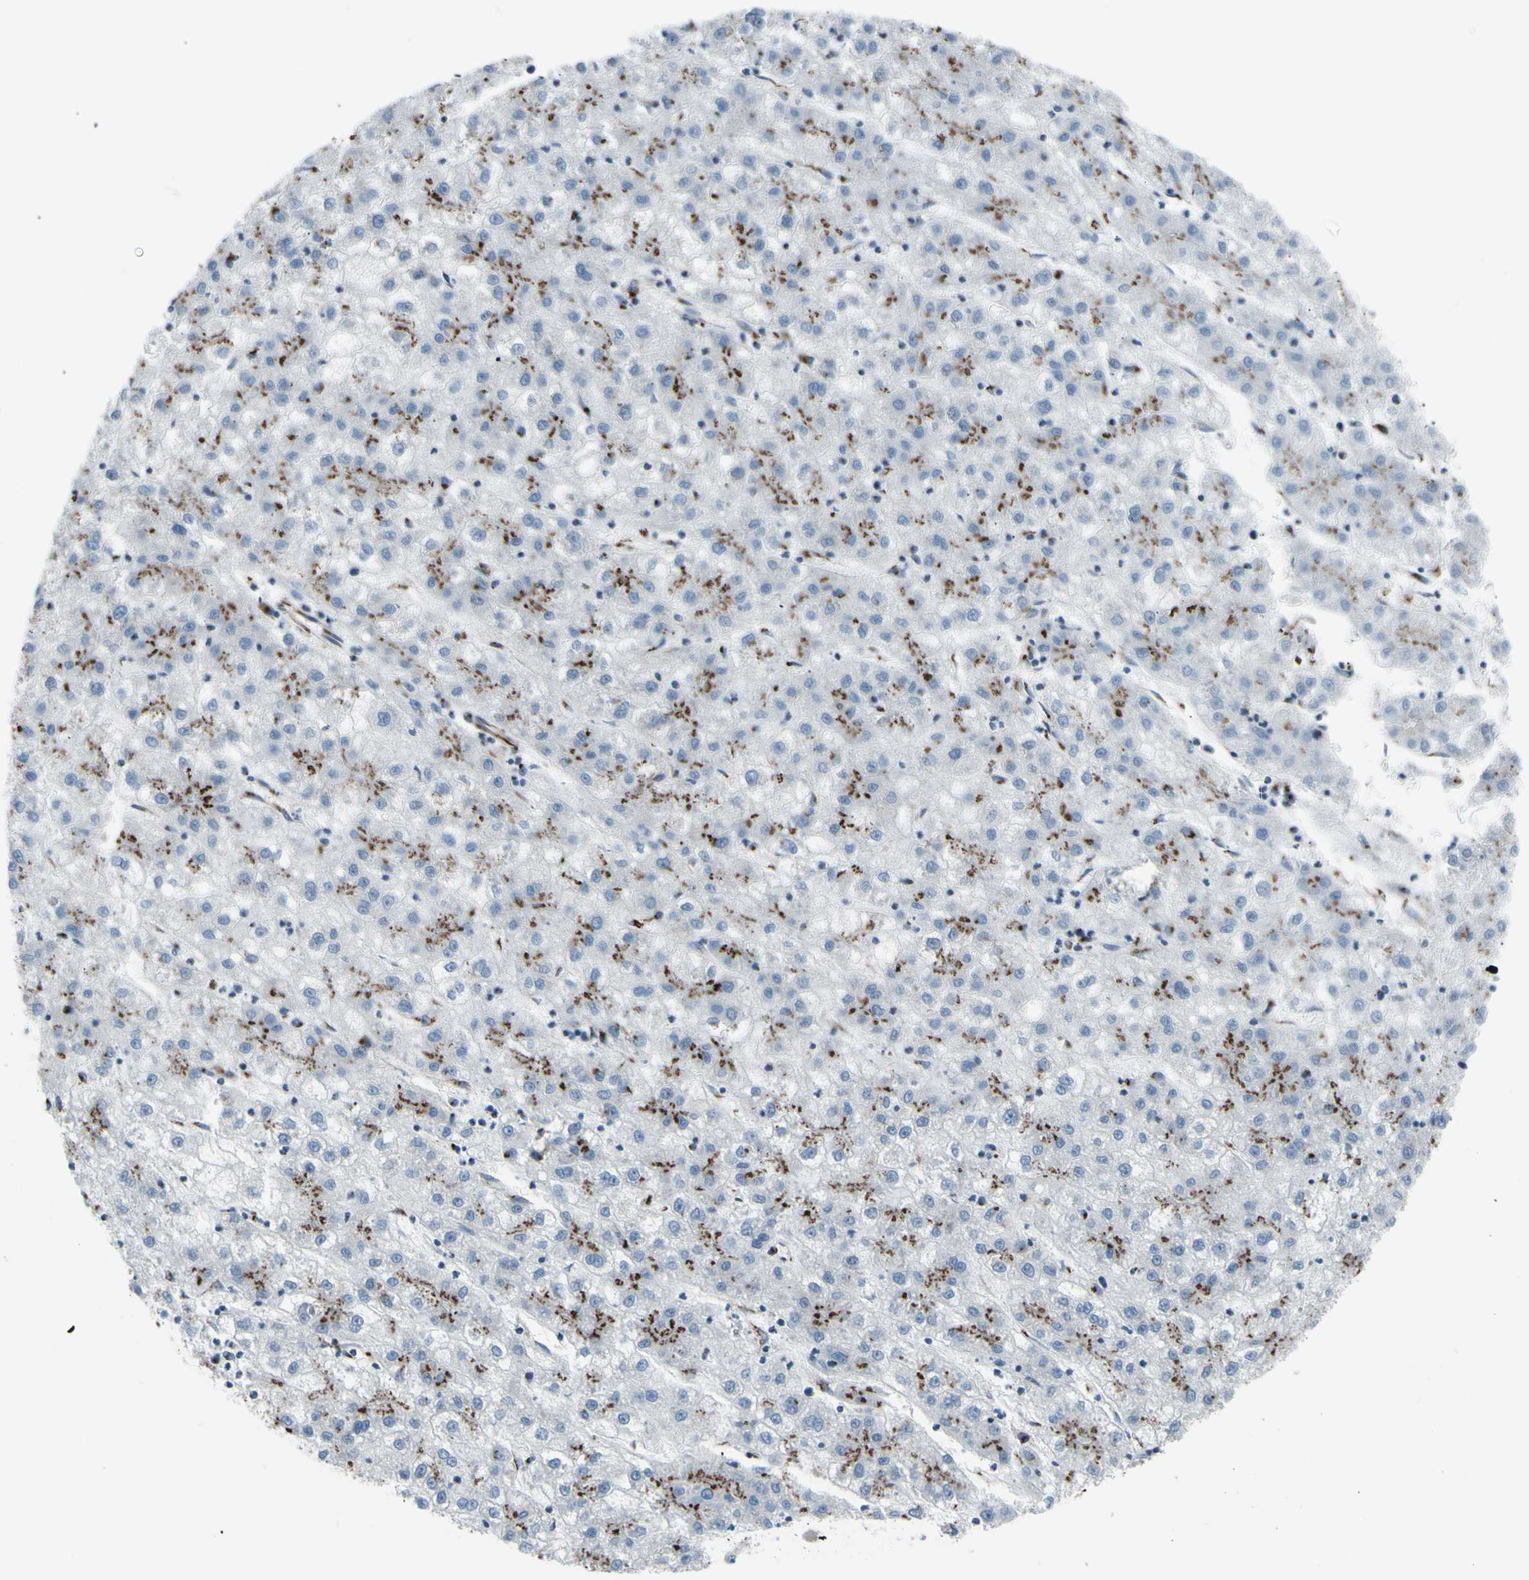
{"staining": {"intensity": "strong", "quantity": "25%-75%", "location": "cytoplasmic/membranous"}, "tissue": "liver cancer", "cell_type": "Tumor cells", "image_type": "cancer", "snomed": [{"axis": "morphology", "description": "Carcinoma, Hepatocellular, NOS"}, {"axis": "topography", "description": "Liver"}], "caption": "Protein staining demonstrates strong cytoplasmic/membranous staining in about 25%-75% of tumor cells in liver cancer.", "gene": "GLG1", "patient": {"sex": "male", "age": 72}}